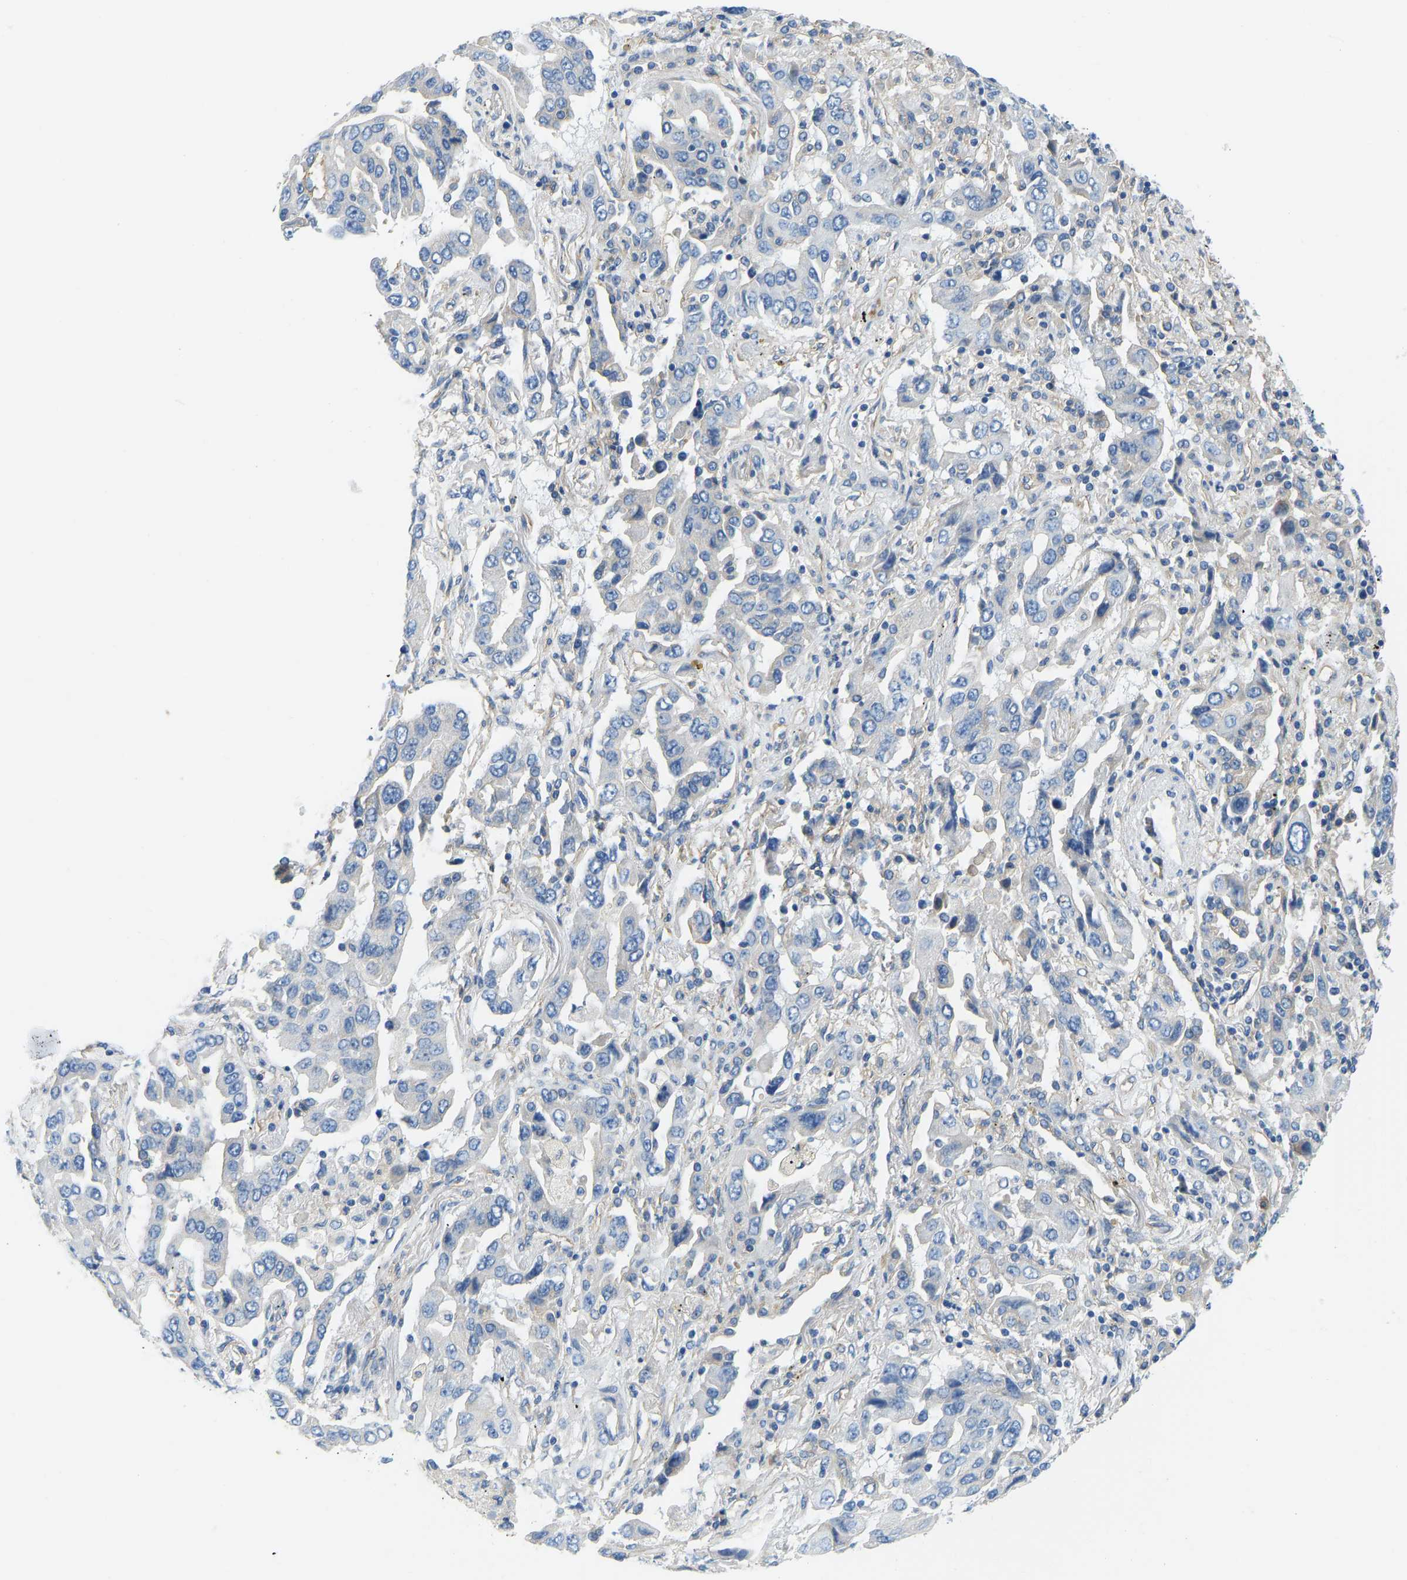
{"staining": {"intensity": "negative", "quantity": "none", "location": "none"}, "tissue": "lung cancer", "cell_type": "Tumor cells", "image_type": "cancer", "snomed": [{"axis": "morphology", "description": "Adenocarcinoma, NOS"}, {"axis": "topography", "description": "Lung"}], "caption": "A high-resolution micrograph shows IHC staining of lung cancer, which shows no significant expression in tumor cells. Nuclei are stained in blue.", "gene": "CHAD", "patient": {"sex": "female", "age": 65}}